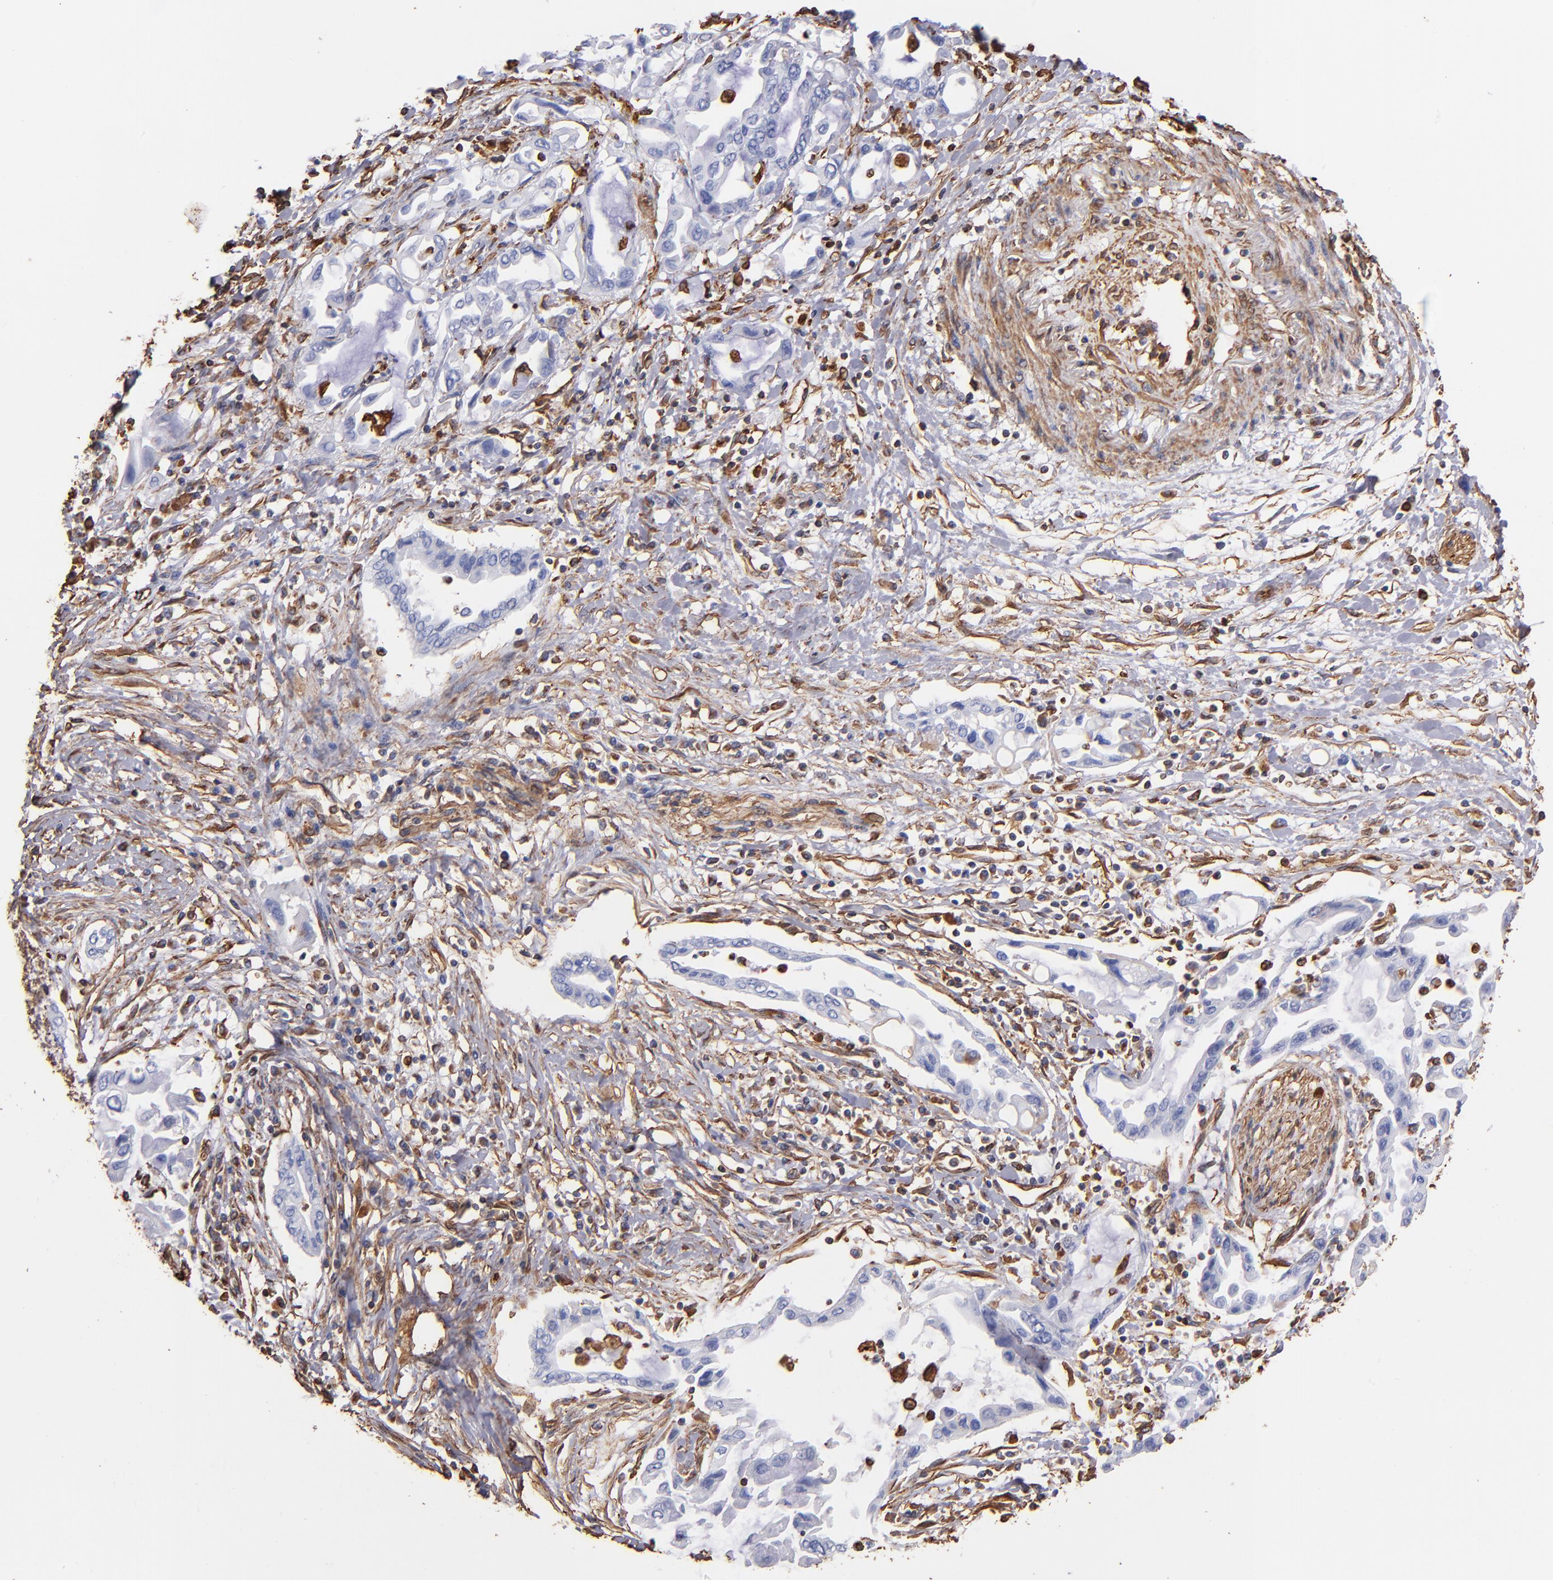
{"staining": {"intensity": "negative", "quantity": "none", "location": "none"}, "tissue": "pancreatic cancer", "cell_type": "Tumor cells", "image_type": "cancer", "snomed": [{"axis": "morphology", "description": "Adenocarcinoma, NOS"}, {"axis": "topography", "description": "Pancreas"}], "caption": "This is an immunohistochemistry (IHC) histopathology image of pancreatic adenocarcinoma. There is no expression in tumor cells.", "gene": "VIM", "patient": {"sex": "female", "age": 57}}